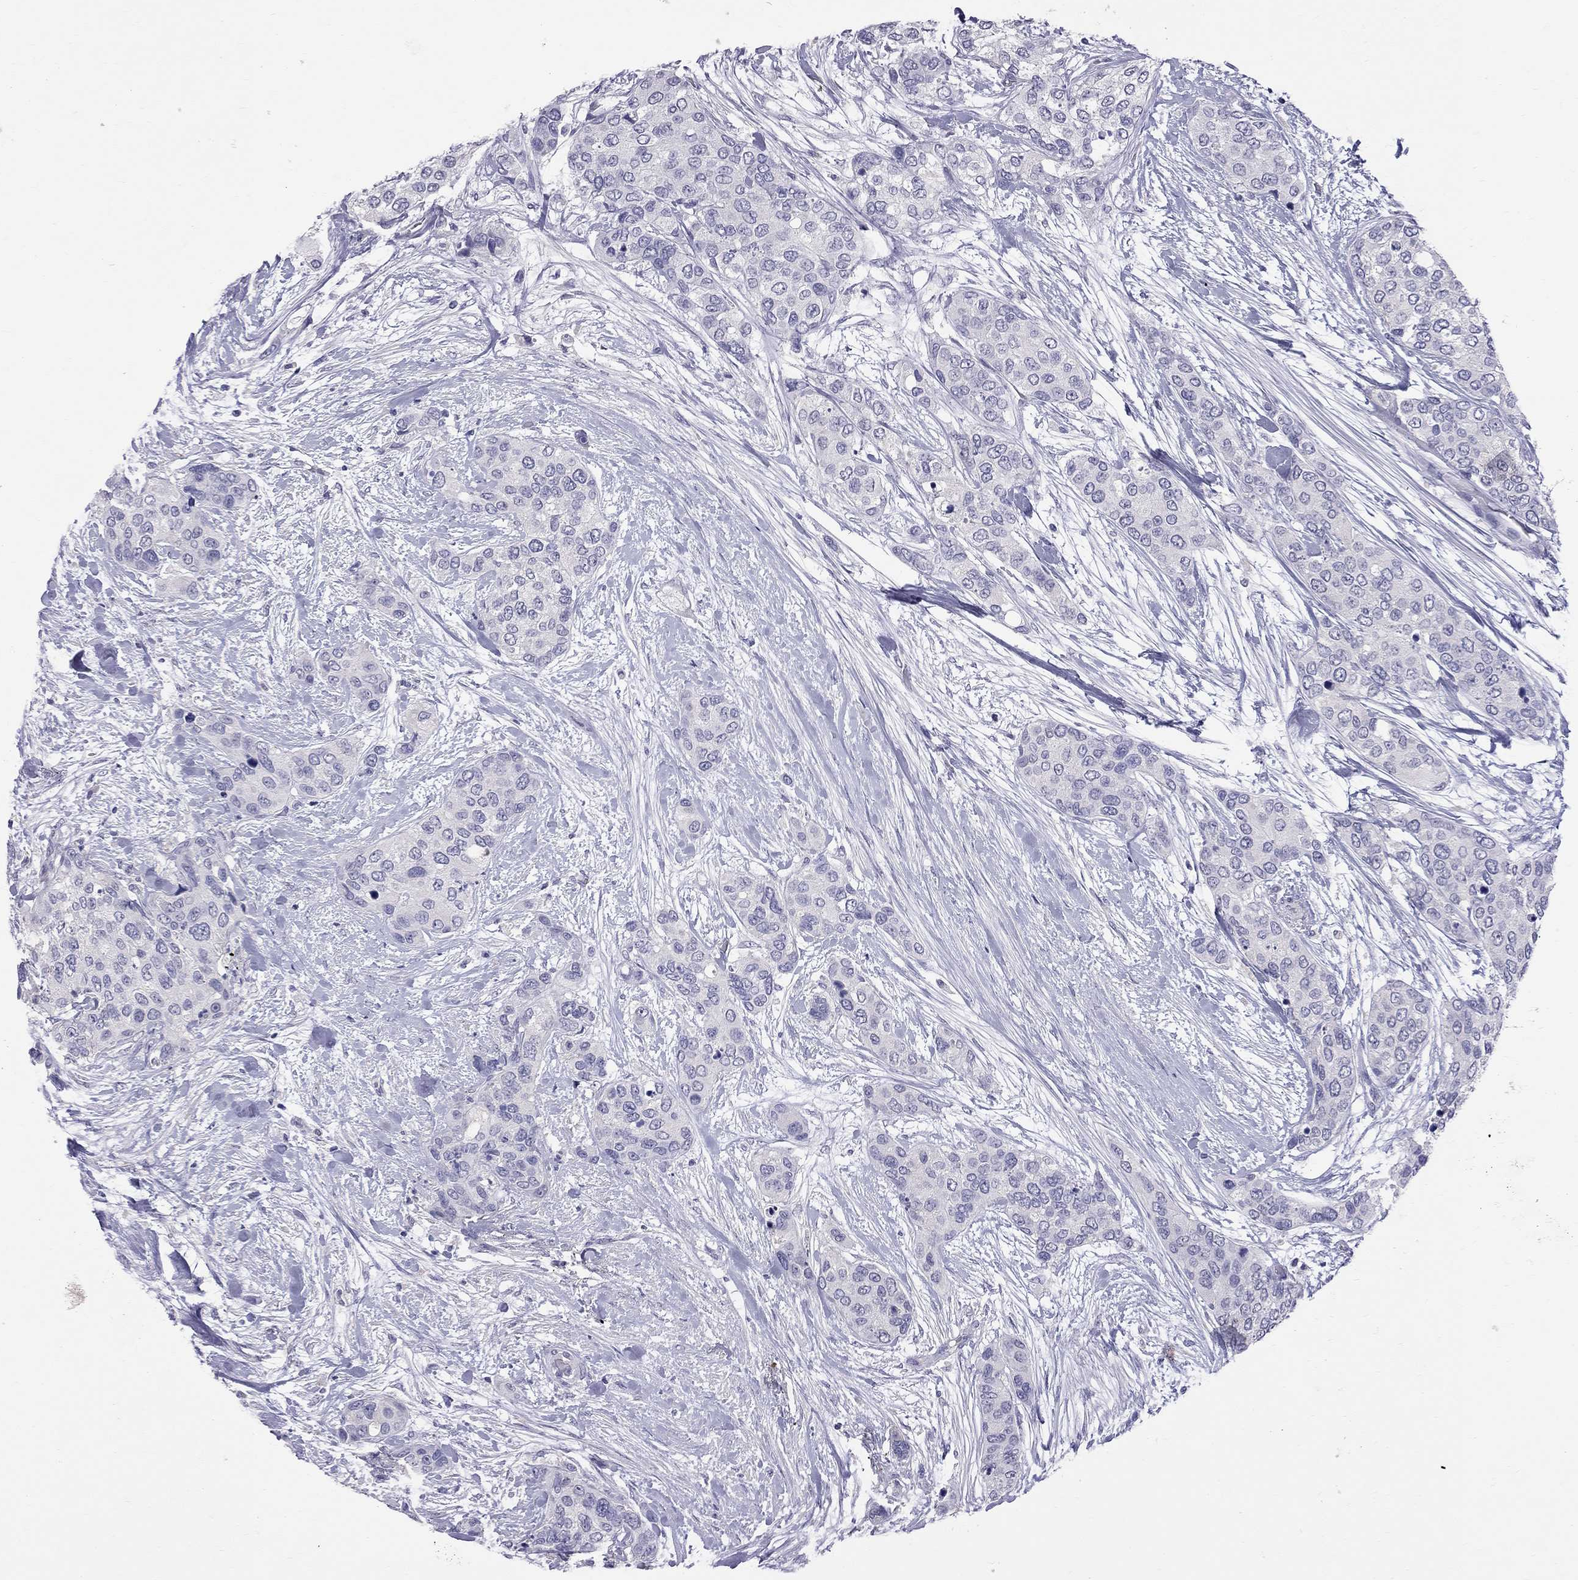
{"staining": {"intensity": "negative", "quantity": "none", "location": "none"}, "tissue": "urothelial cancer", "cell_type": "Tumor cells", "image_type": "cancer", "snomed": [{"axis": "morphology", "description": "Urothelial carcinoma, High grade"}, {"axis": "topography", "description": "Urinary bladder"}], "caption": "Tumor cells show no significant protein expression in urothelial carcinoma (high-grade).", "gene": "CFAP91", "patient": {"sex": "male", "age": 77}}